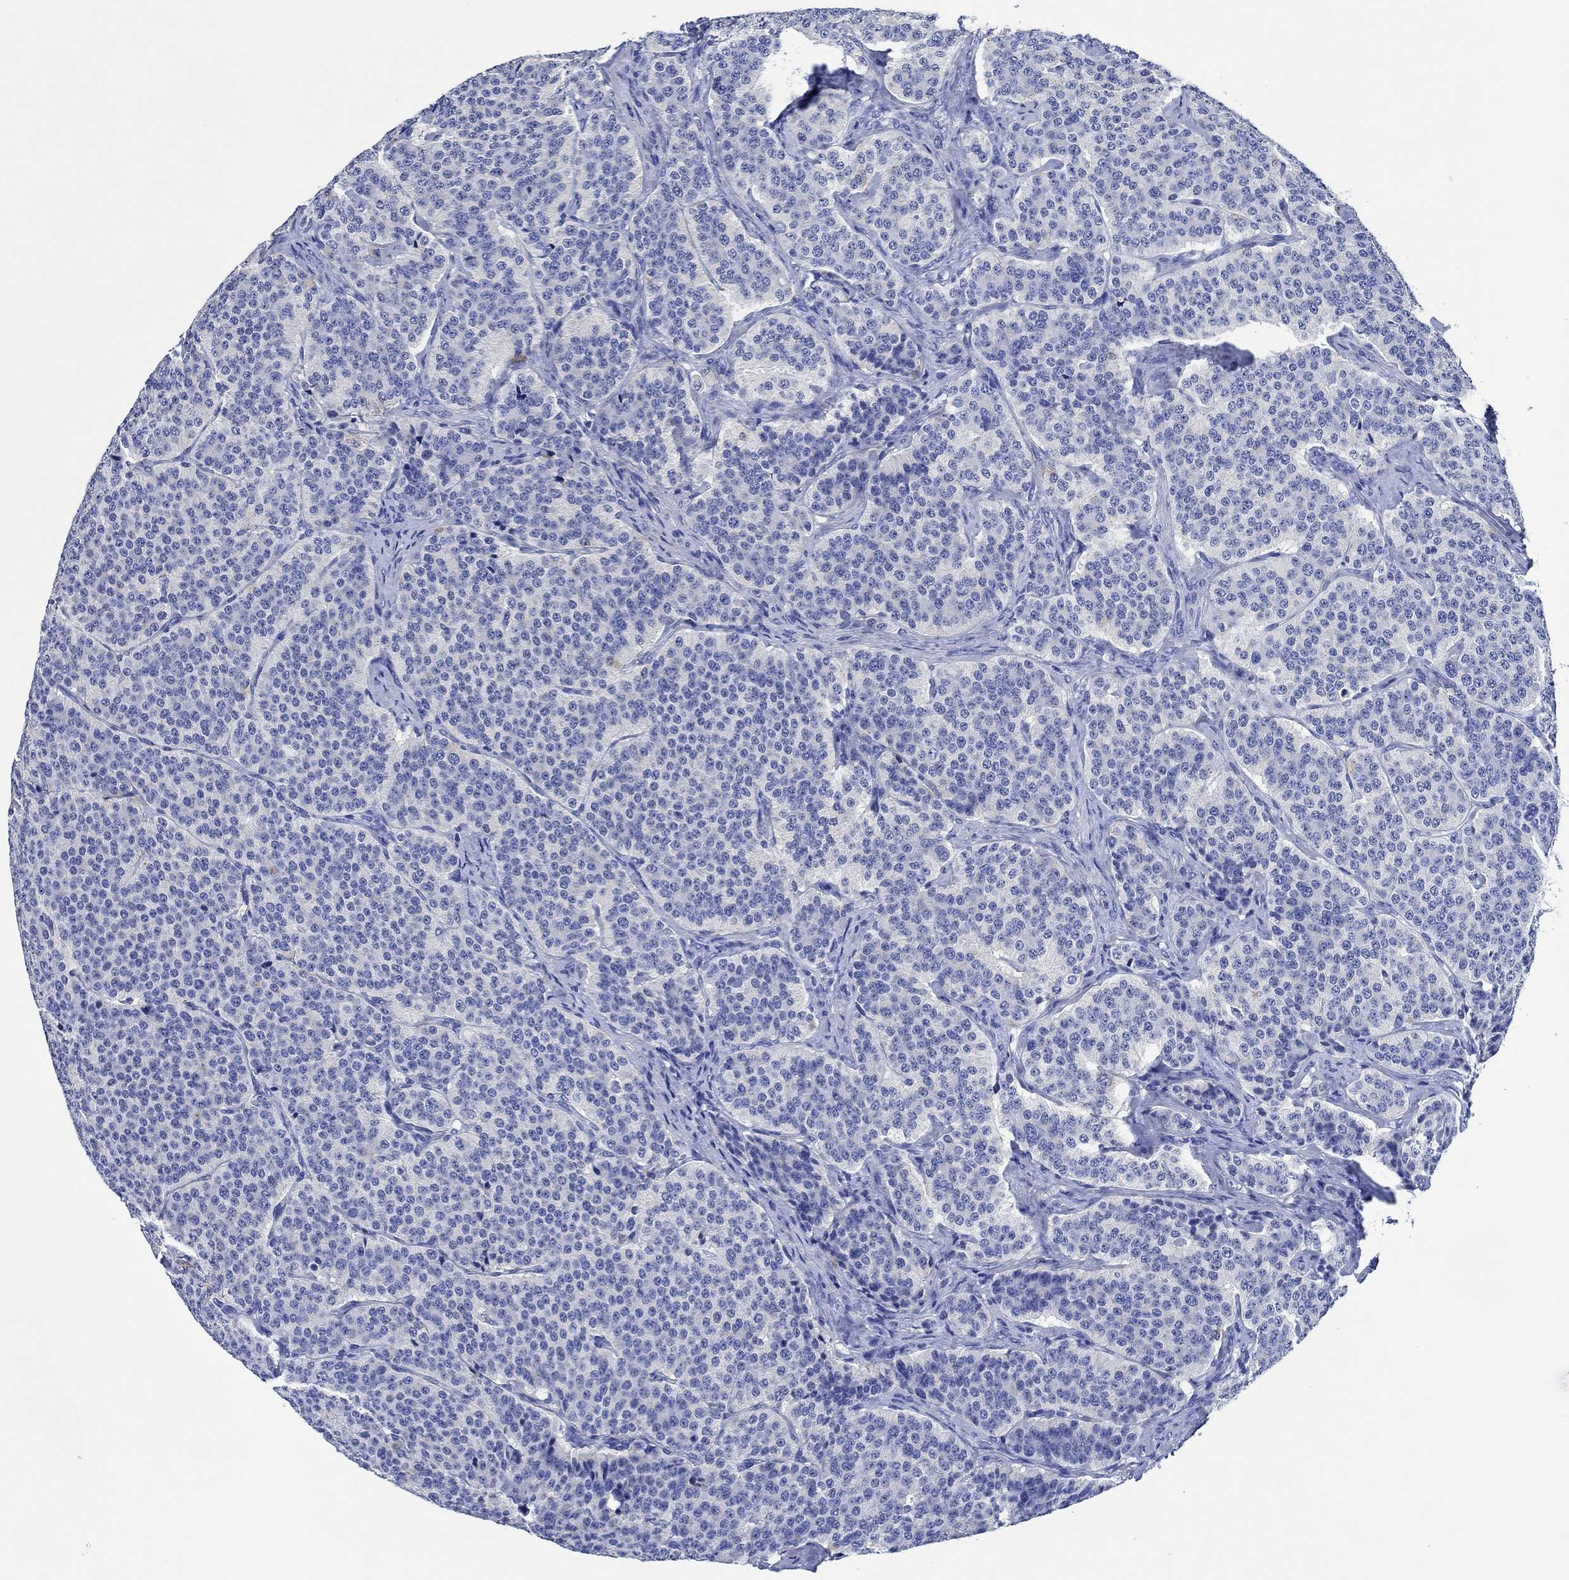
{"staining": {"intensity": "negative", "quantity": "none", "location": "none"}, "tissue": "carcinoid", "cell_type": "Tumor cells", "image_type": "cancer", "snomed": [{"axis": "morphology", "description": "Carcinoid, malignant, NOS"}, {"axis": "topography", "description": "Small intestine"}], "caption": "Histopathology image shows no significant protein staining in tumor cells of carcinoid (malignant).", "gene": "CPNE6", "patient": {"sex": "female", "age": 58}}